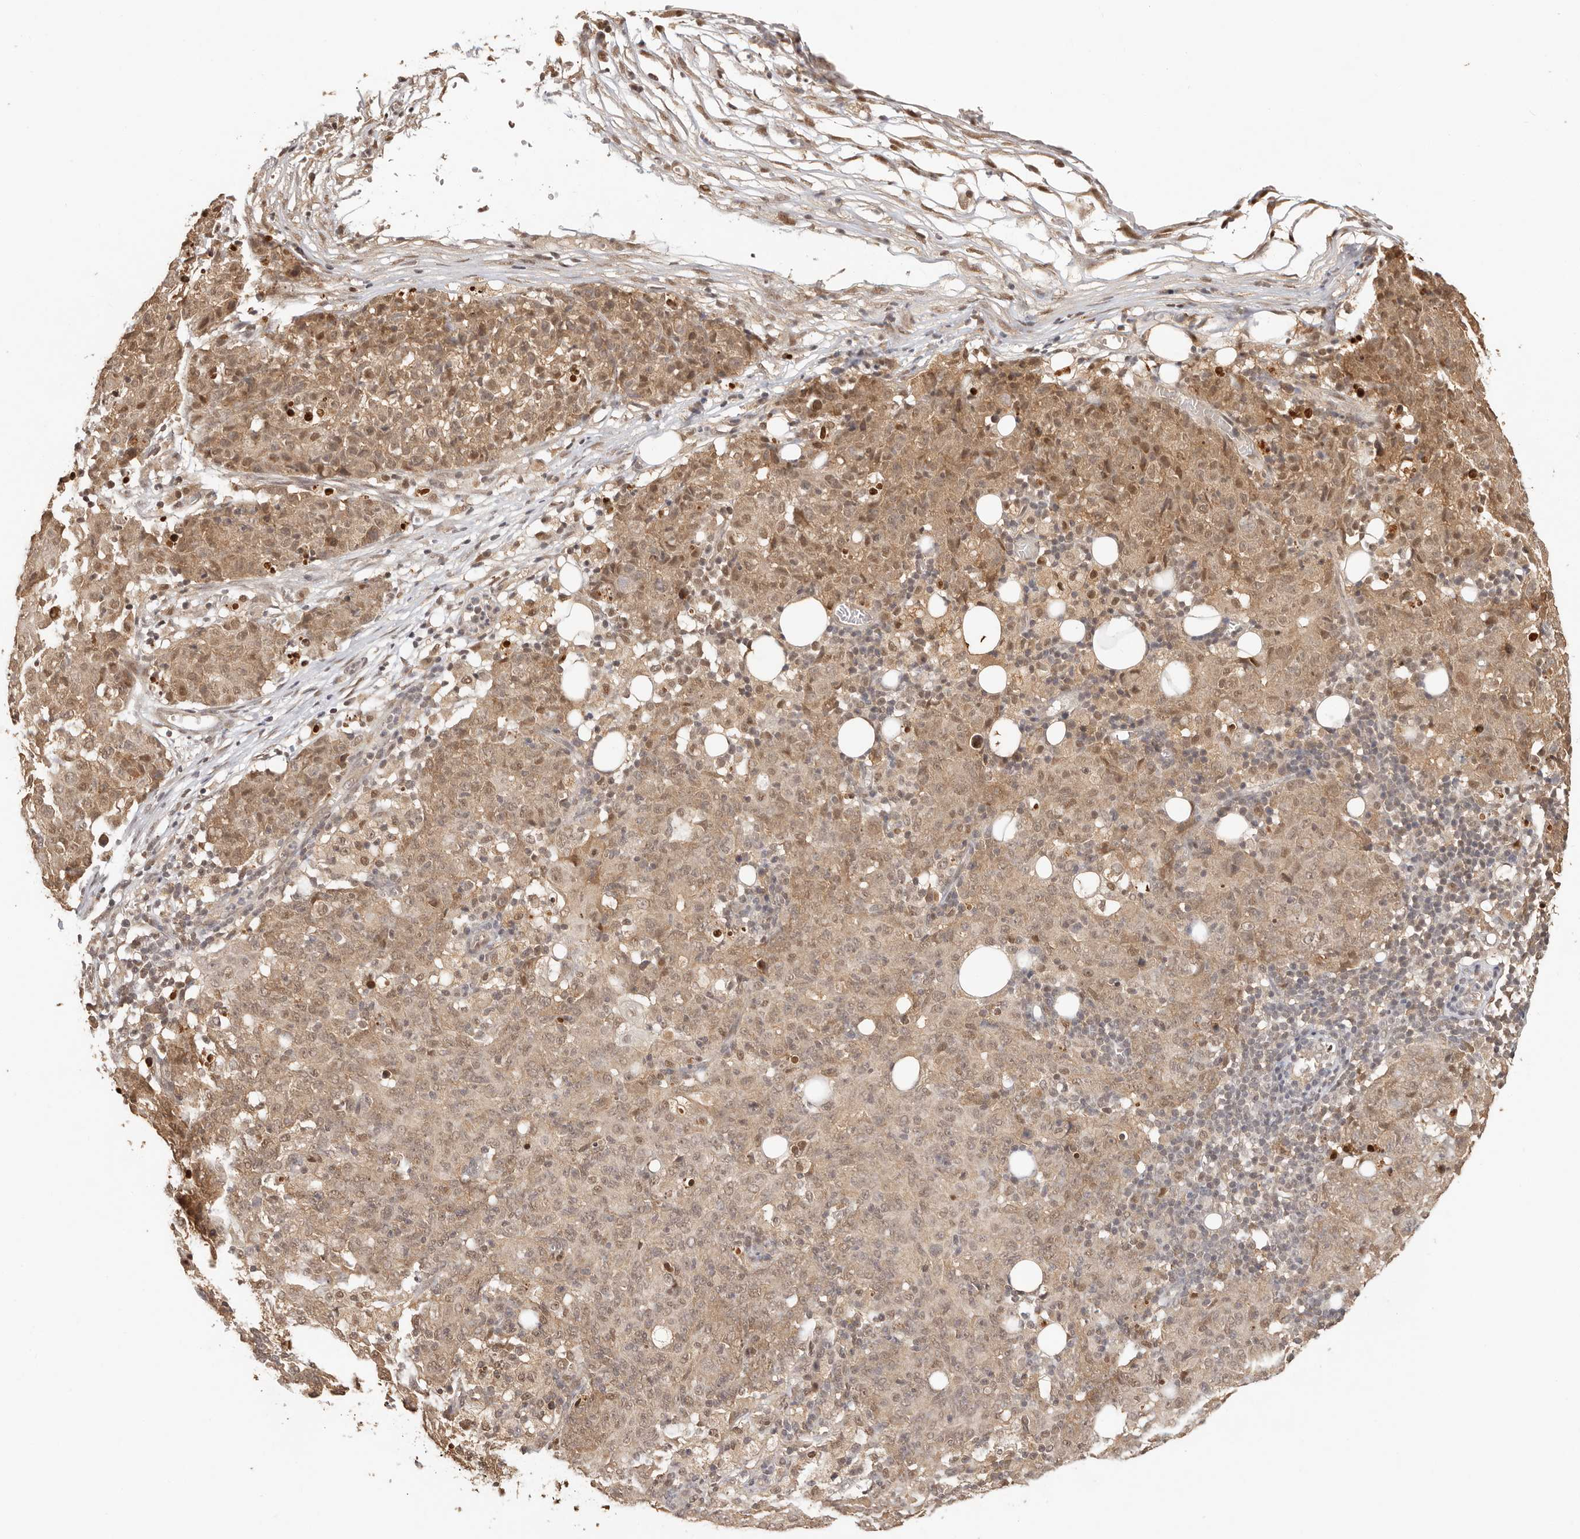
{"staining": {"intensity": "moderate", "quantity": ">75%", "location": "cytoplasmic/membranous,nuclear"}, "tissue": "ovarian cancer", "cell_type": "Tumor cells", "image_type": "cancer", "snomed": [{"axis": "morphology", "description": "Carcinoma, endometroid"}, {"axis": "topography", "description": "Ovary"}], "caption": "Brown immunohistochemical staining in ovarian endometroid carcinoma reveals moderate cytoplasmic/membranous and nuclear staining in about >75% of tumor cells.", "gene": "PSMA5", "patient": {"sex": "female", "age": 42}}